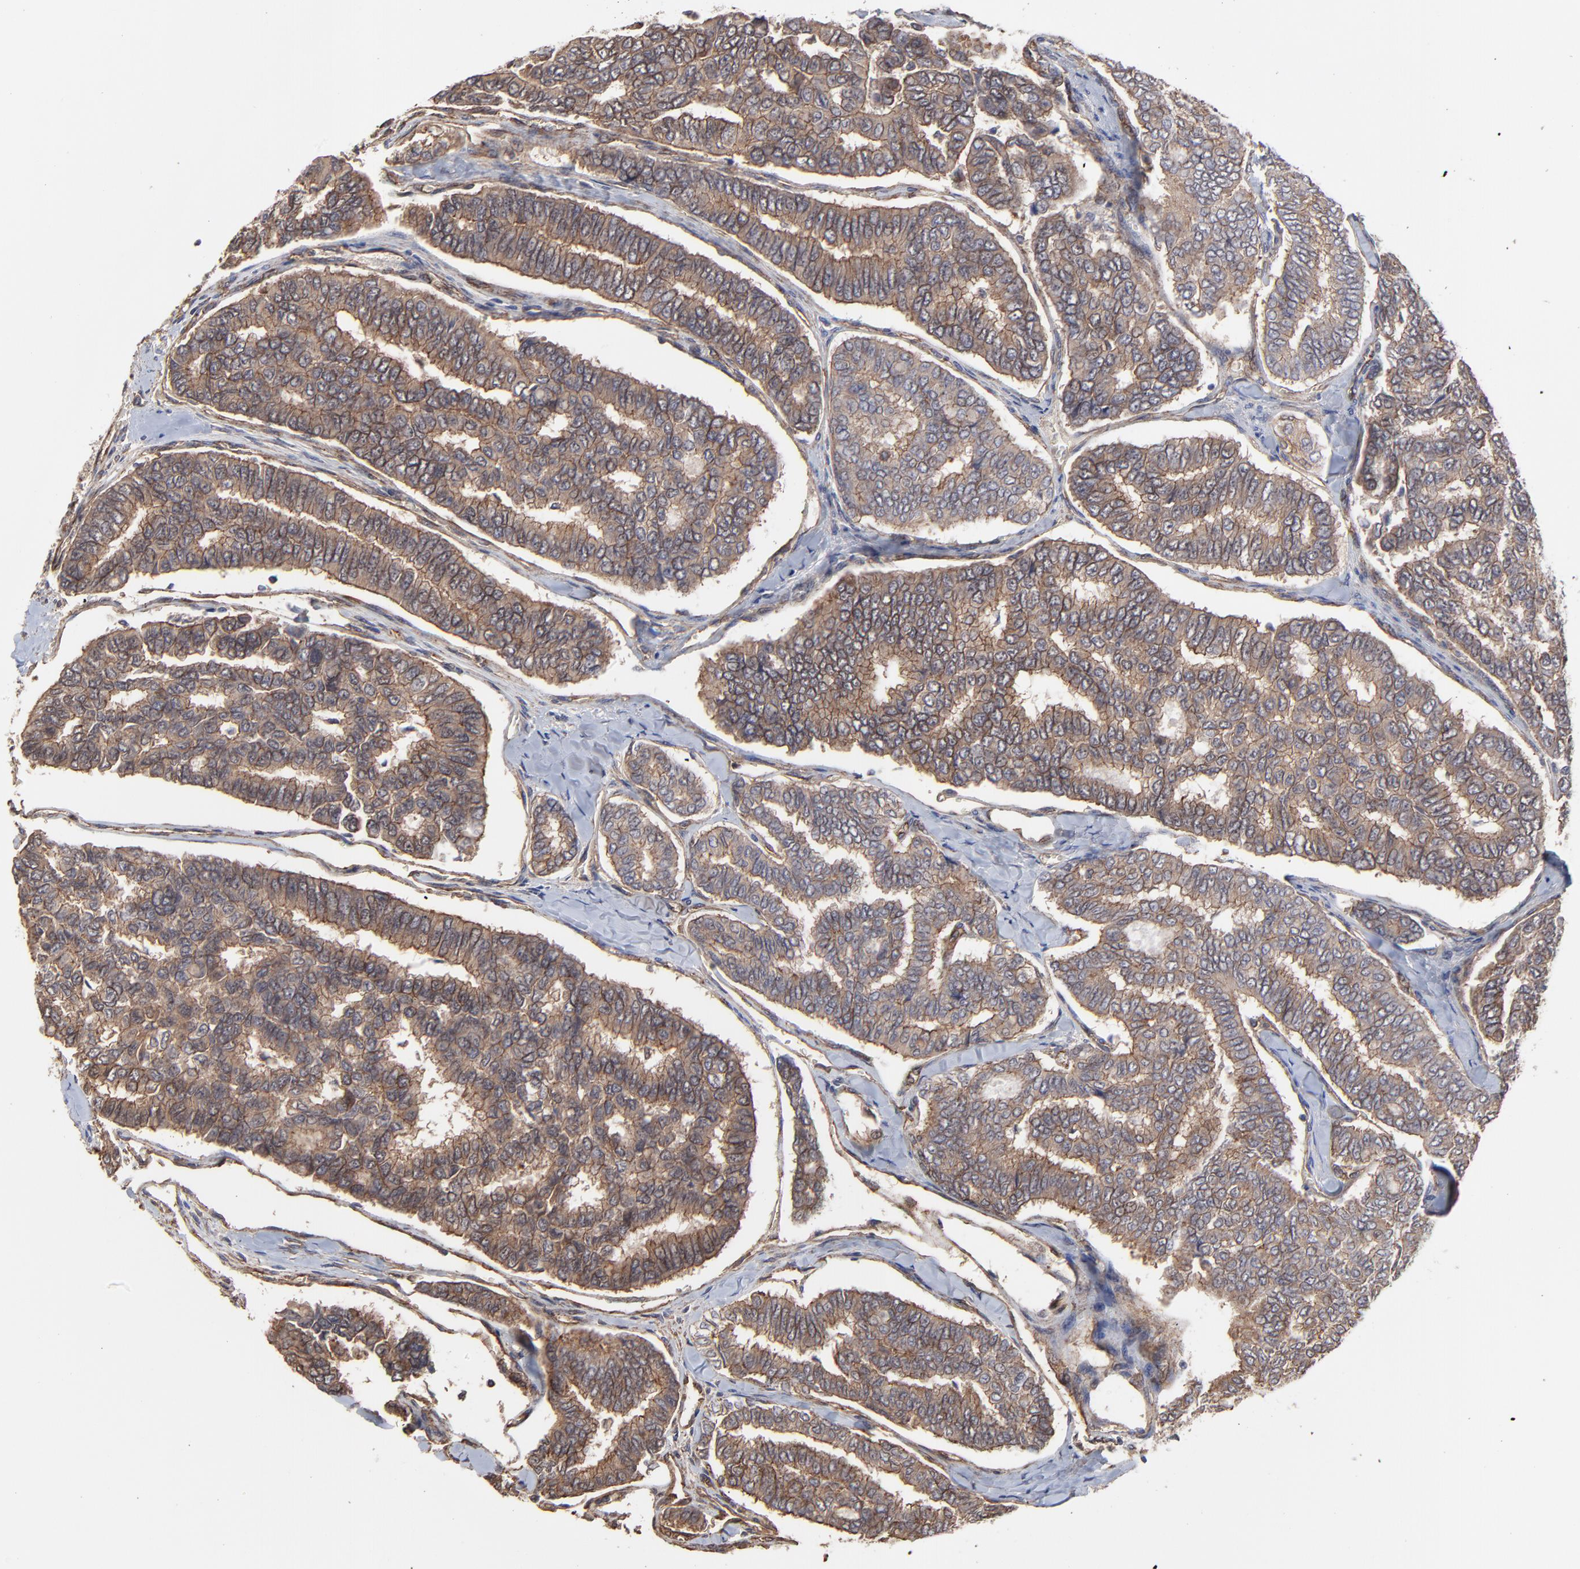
{"staining": {"intensity": "moderate", "quantity": ">75%", "location": "cytoplasmic/membranous"}, "tissue": "thyroid cancer", "cell_type": "Tumor cells", "image_type": "cancer", "snomed": [{"axis": "morphology", "description": "Papillary adenocarcinoma, NOS"}, {"axis": "topography", "description": "Thyroid gland"}], "caption": "A photomicrograph showing moderate cytoplasmic/membranous expression in about >75% of tumor cells in thyroid cancer (papillary adenocarcinoma), as visualized by brown immunohistochemical staining.", "gene": "ARMT1", "patient": {"sex": "female", "age": 35}}